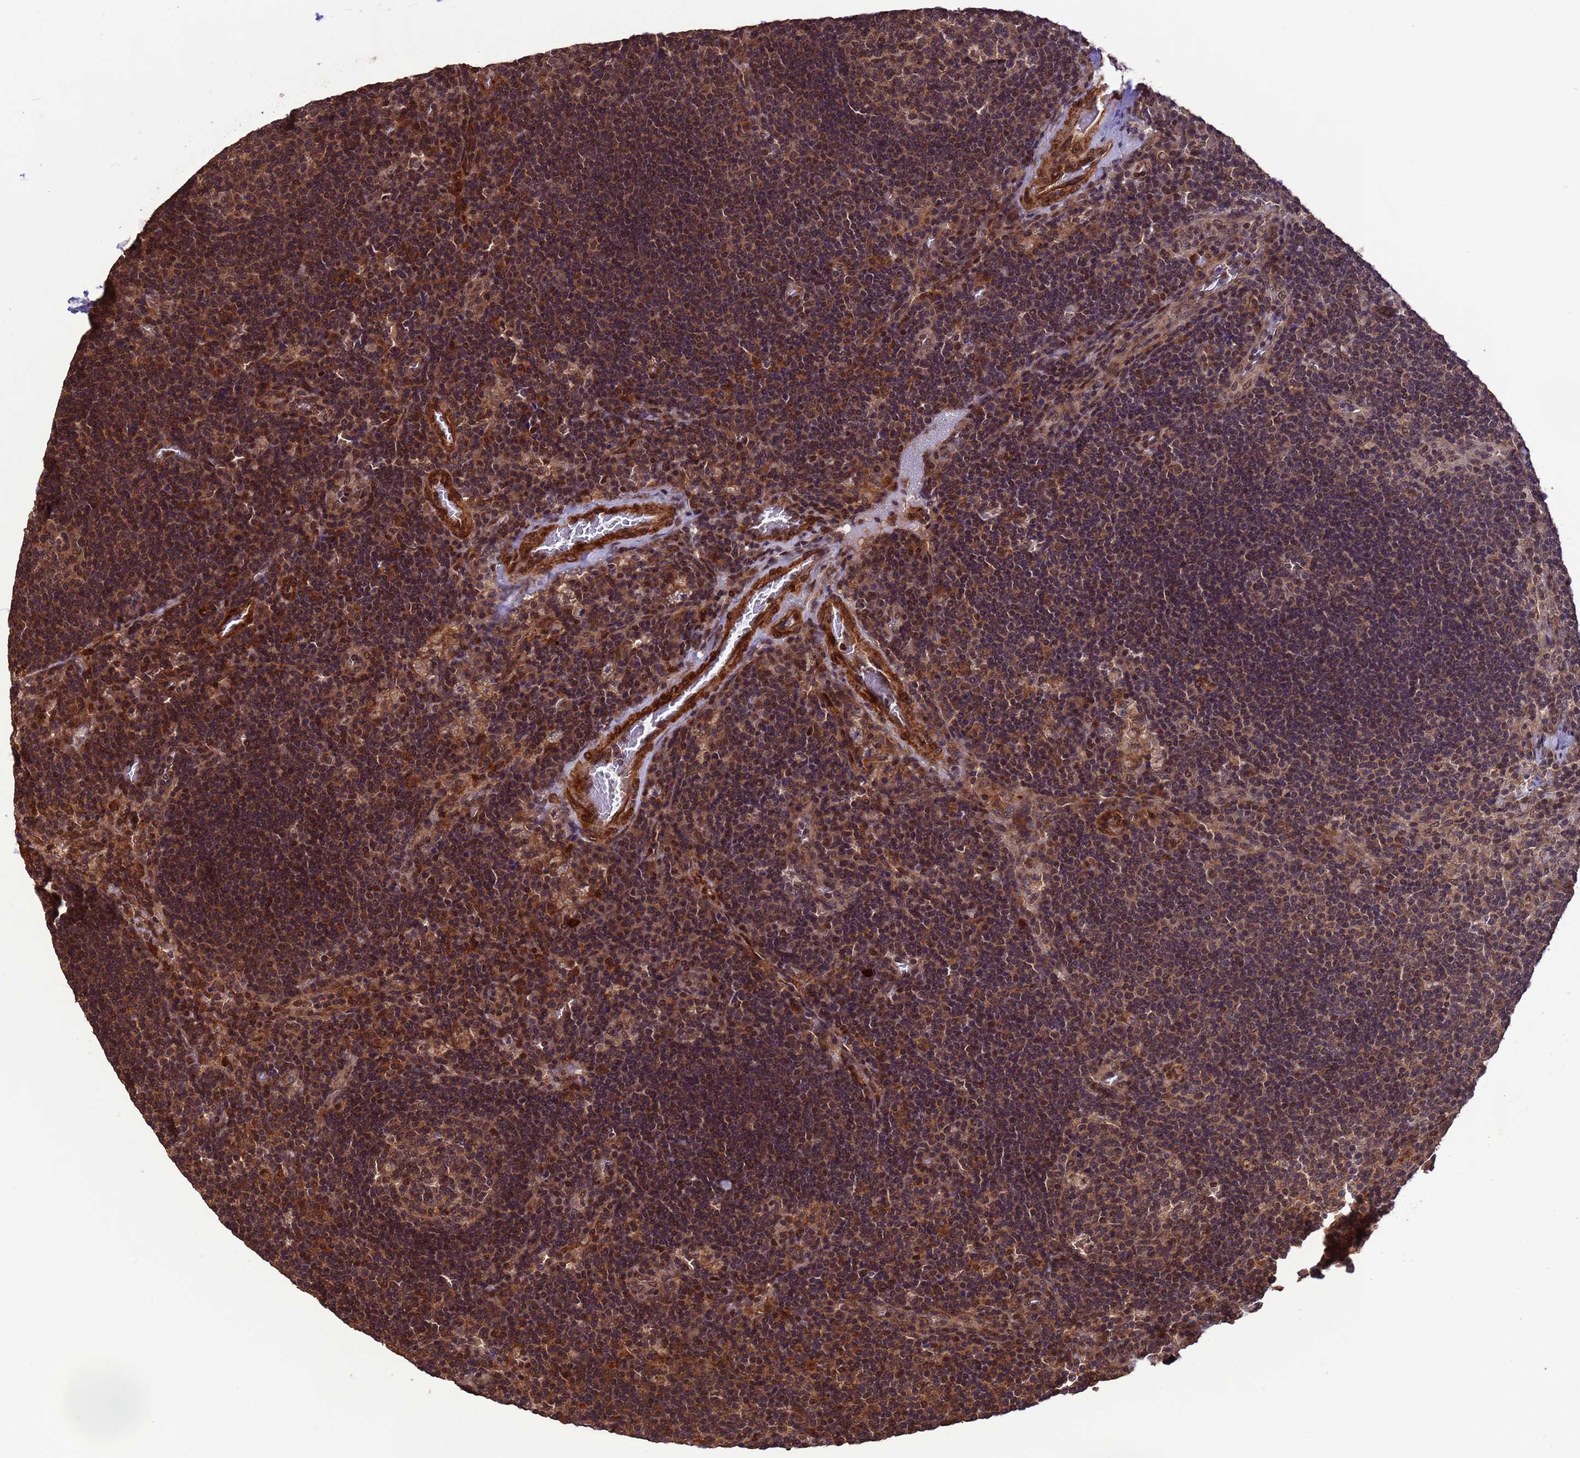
{"staining": {"intensity": "moderate", "quantity": ">75%", "location": "nuclear"}, "tissue": "lymph node", "cell_type": "Germinal center cells", "image_type": "normal", "snomed": [{"axis": "morphology", "description": "Normal tissue, NOS"}, {"axis": "topography", "description": "Lymph node"}], "caption": "Immunohistochemical staining of normal lymph node displays moderate nuclear protein expression in about >75% of germinal center cells.", "gene": "VSTM4", "patient": {"sex": "male", "age": 58}}